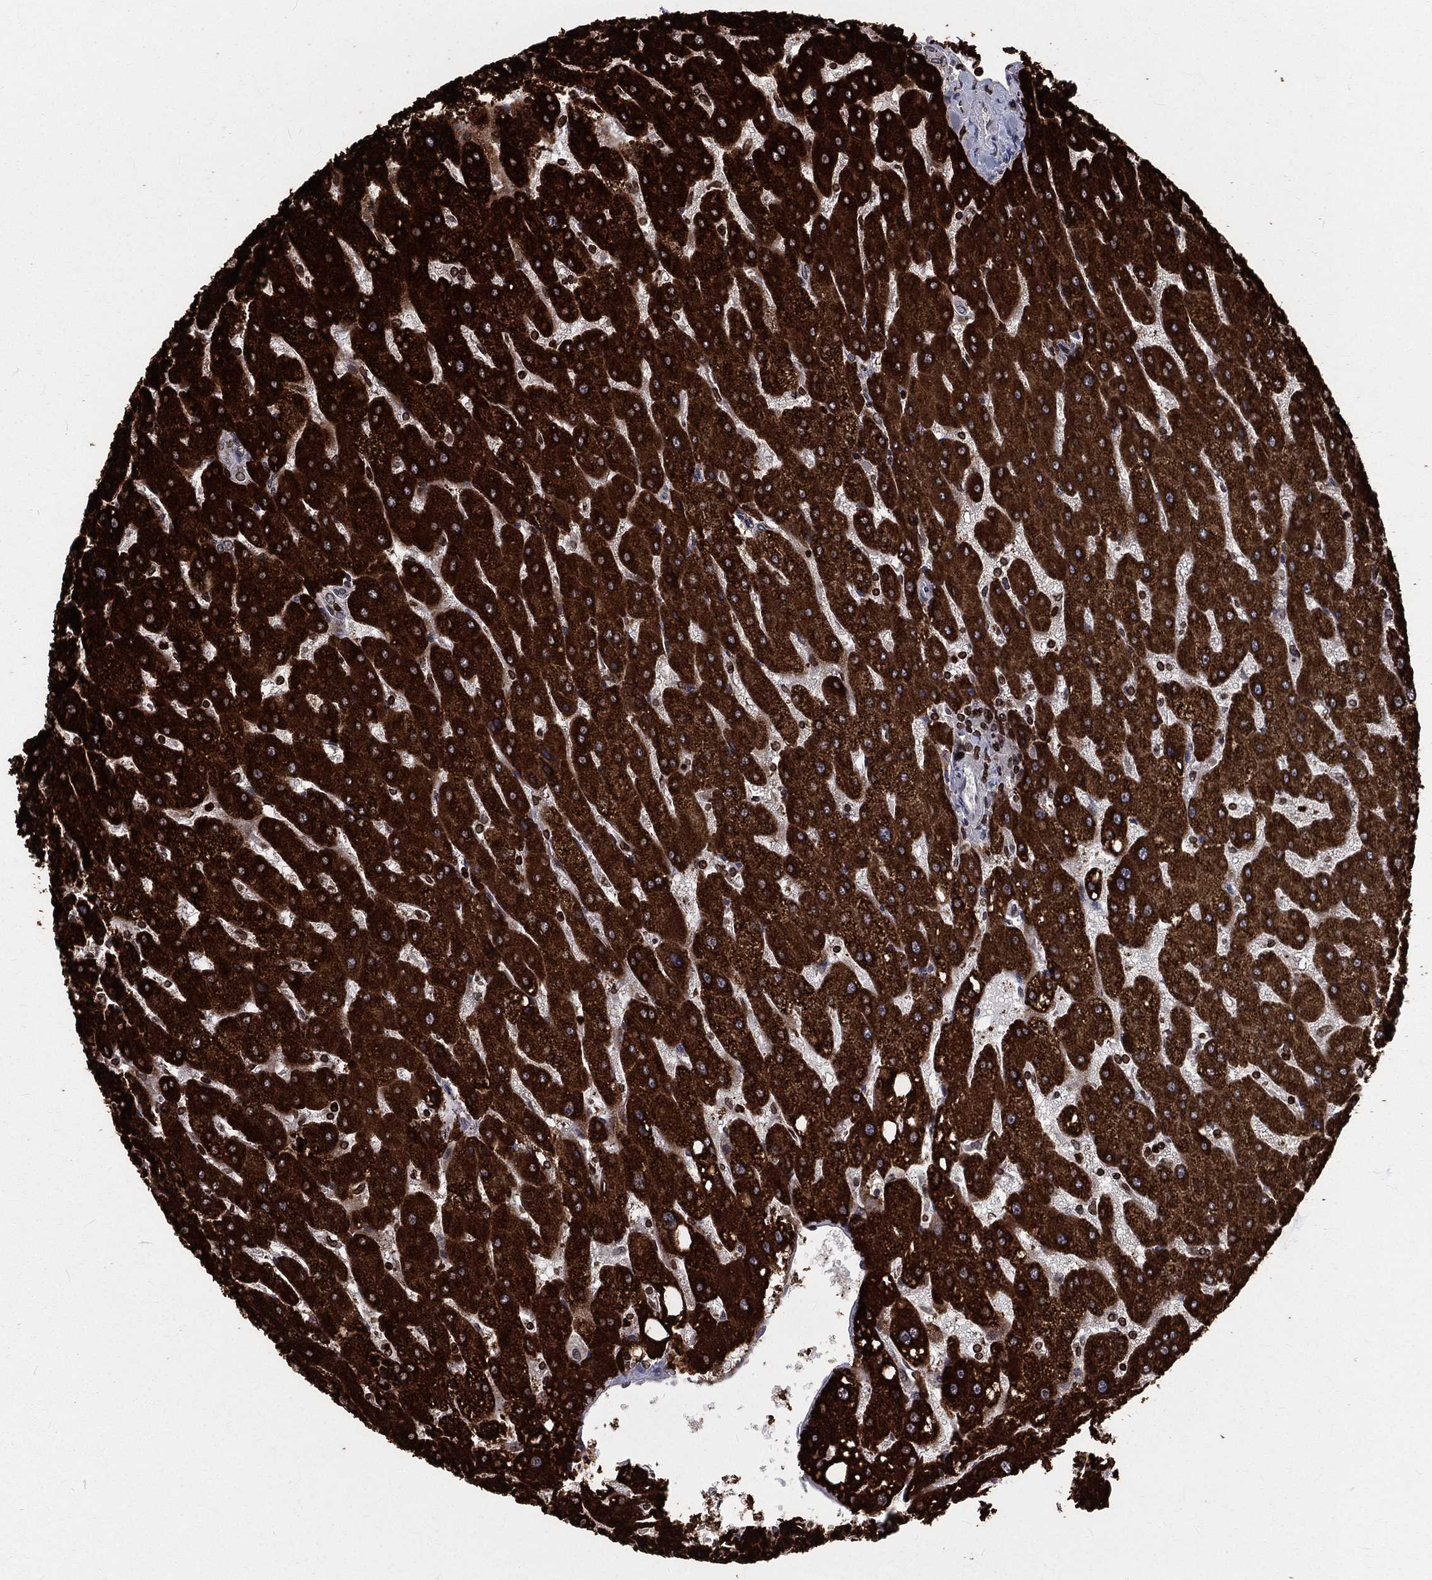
{"staining": {"intensity": "negative", "quantity": "none", "location": "none"}, "tissue": "liver", "cell_type": "Cholangiocytes", "image_type": "normal", "snomed": [{"axis": "morphology", "description": "Normal tissue, NOS"}, {"axis": "topography", "description": "Liver"}], "caption": "An image of liver stained for a protein shows no brown staining in cholangiocytes. (Stains: DAB IHC with hematoxylin counter stain, Microscopy: brightfield microscopy at high magnification).", "gene": "LBR", "patient": {"sex": "male", "age": 67}}